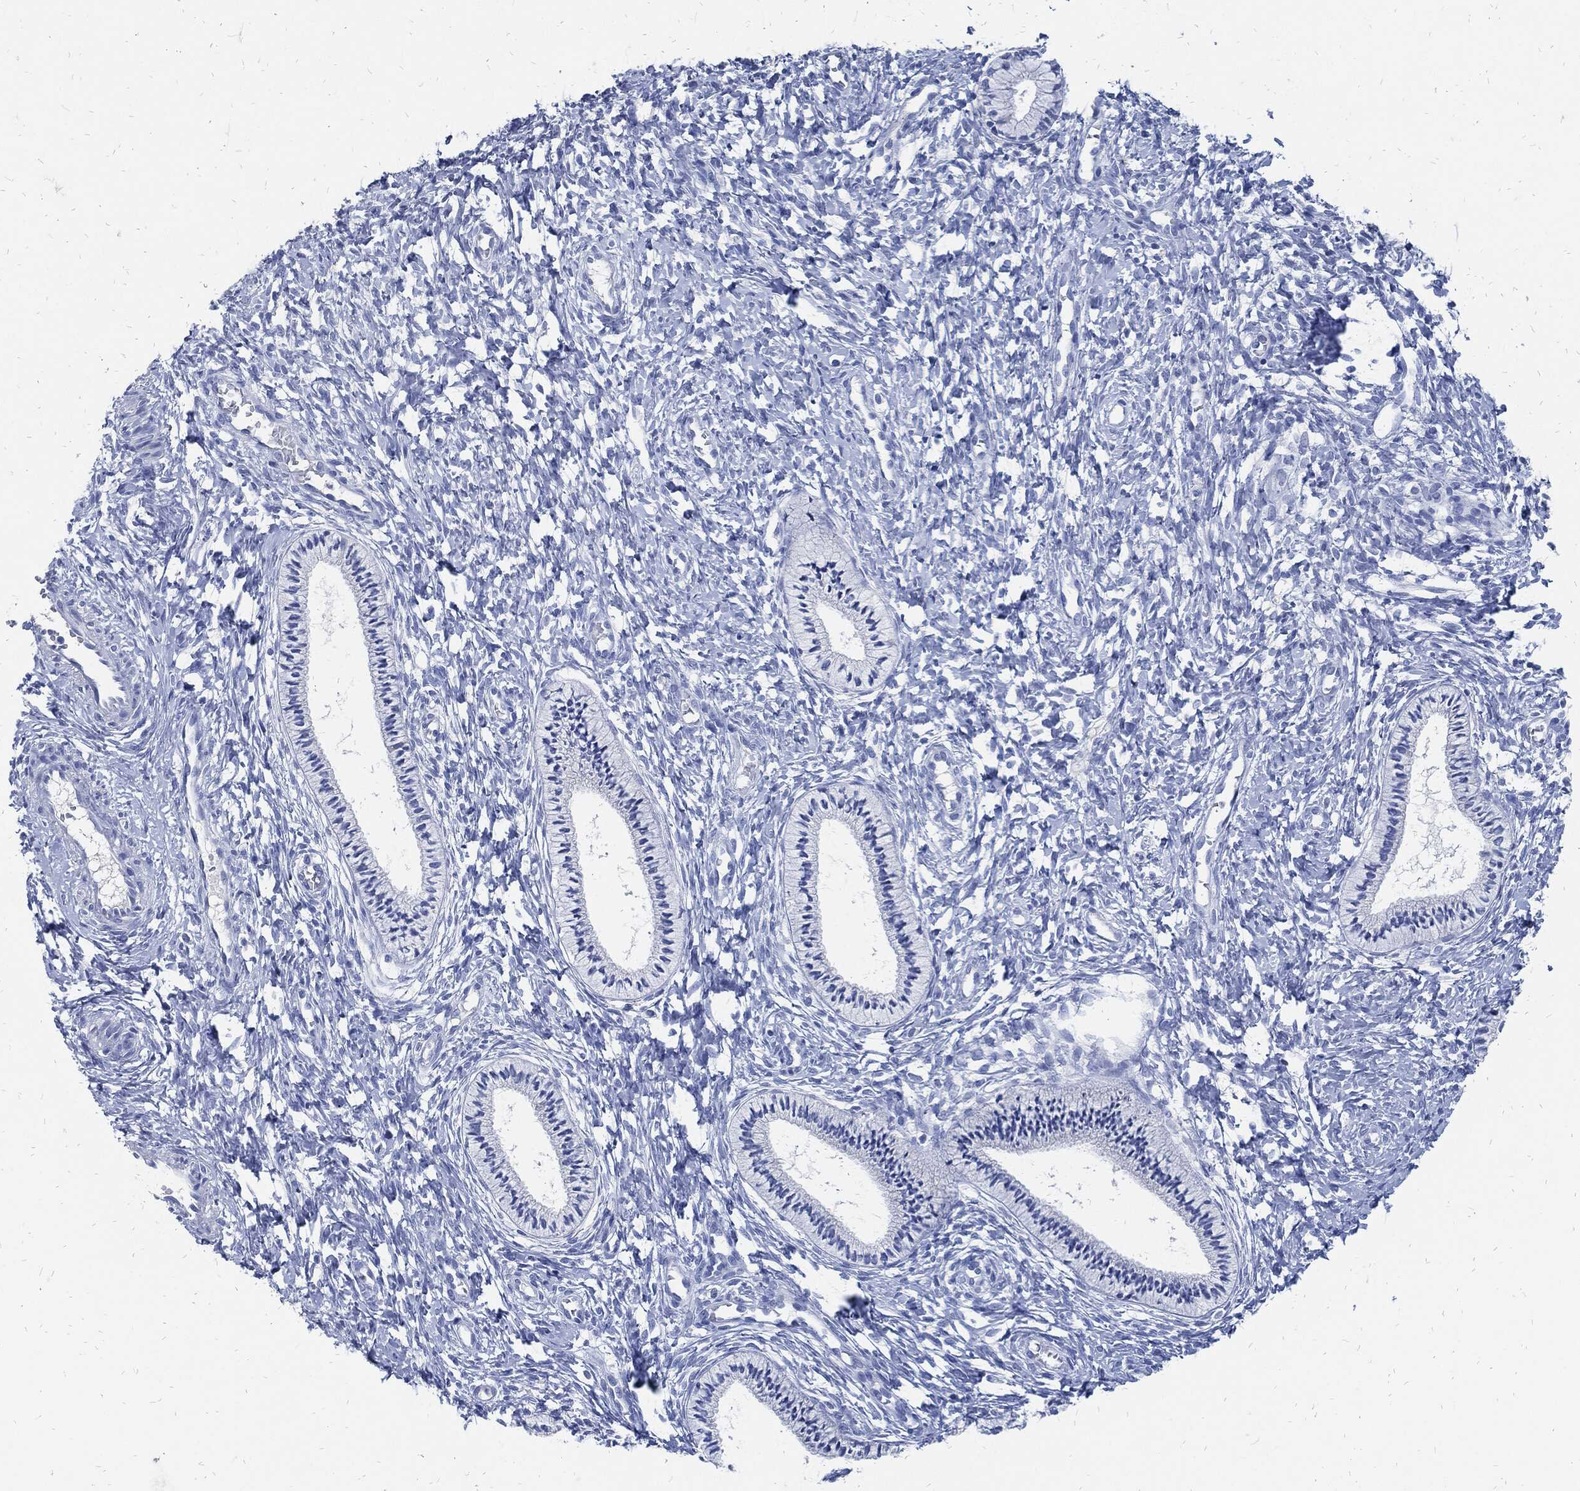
{"staining": {"intensity": "negative", "quantity": "none", "location": "none"}, "tissue": "cervix", "cell_type": "Glandular cells", "image_type": "normal", "snomed": [{"axis": "morphology", "description": "Normal tissue, NOS"}, {"axis": "topography", "description": "Cervix"}], "caption": "This is a image of immunohistochemistry (IHC) staining of normal cervix, which shows no staining in glandular cells. (DAB immunohistochemistry (IHC) visualized using brightfield microscopy, high magnification).", "gene": "FABP4", "patient": {"sex": "female", "age": 39}}